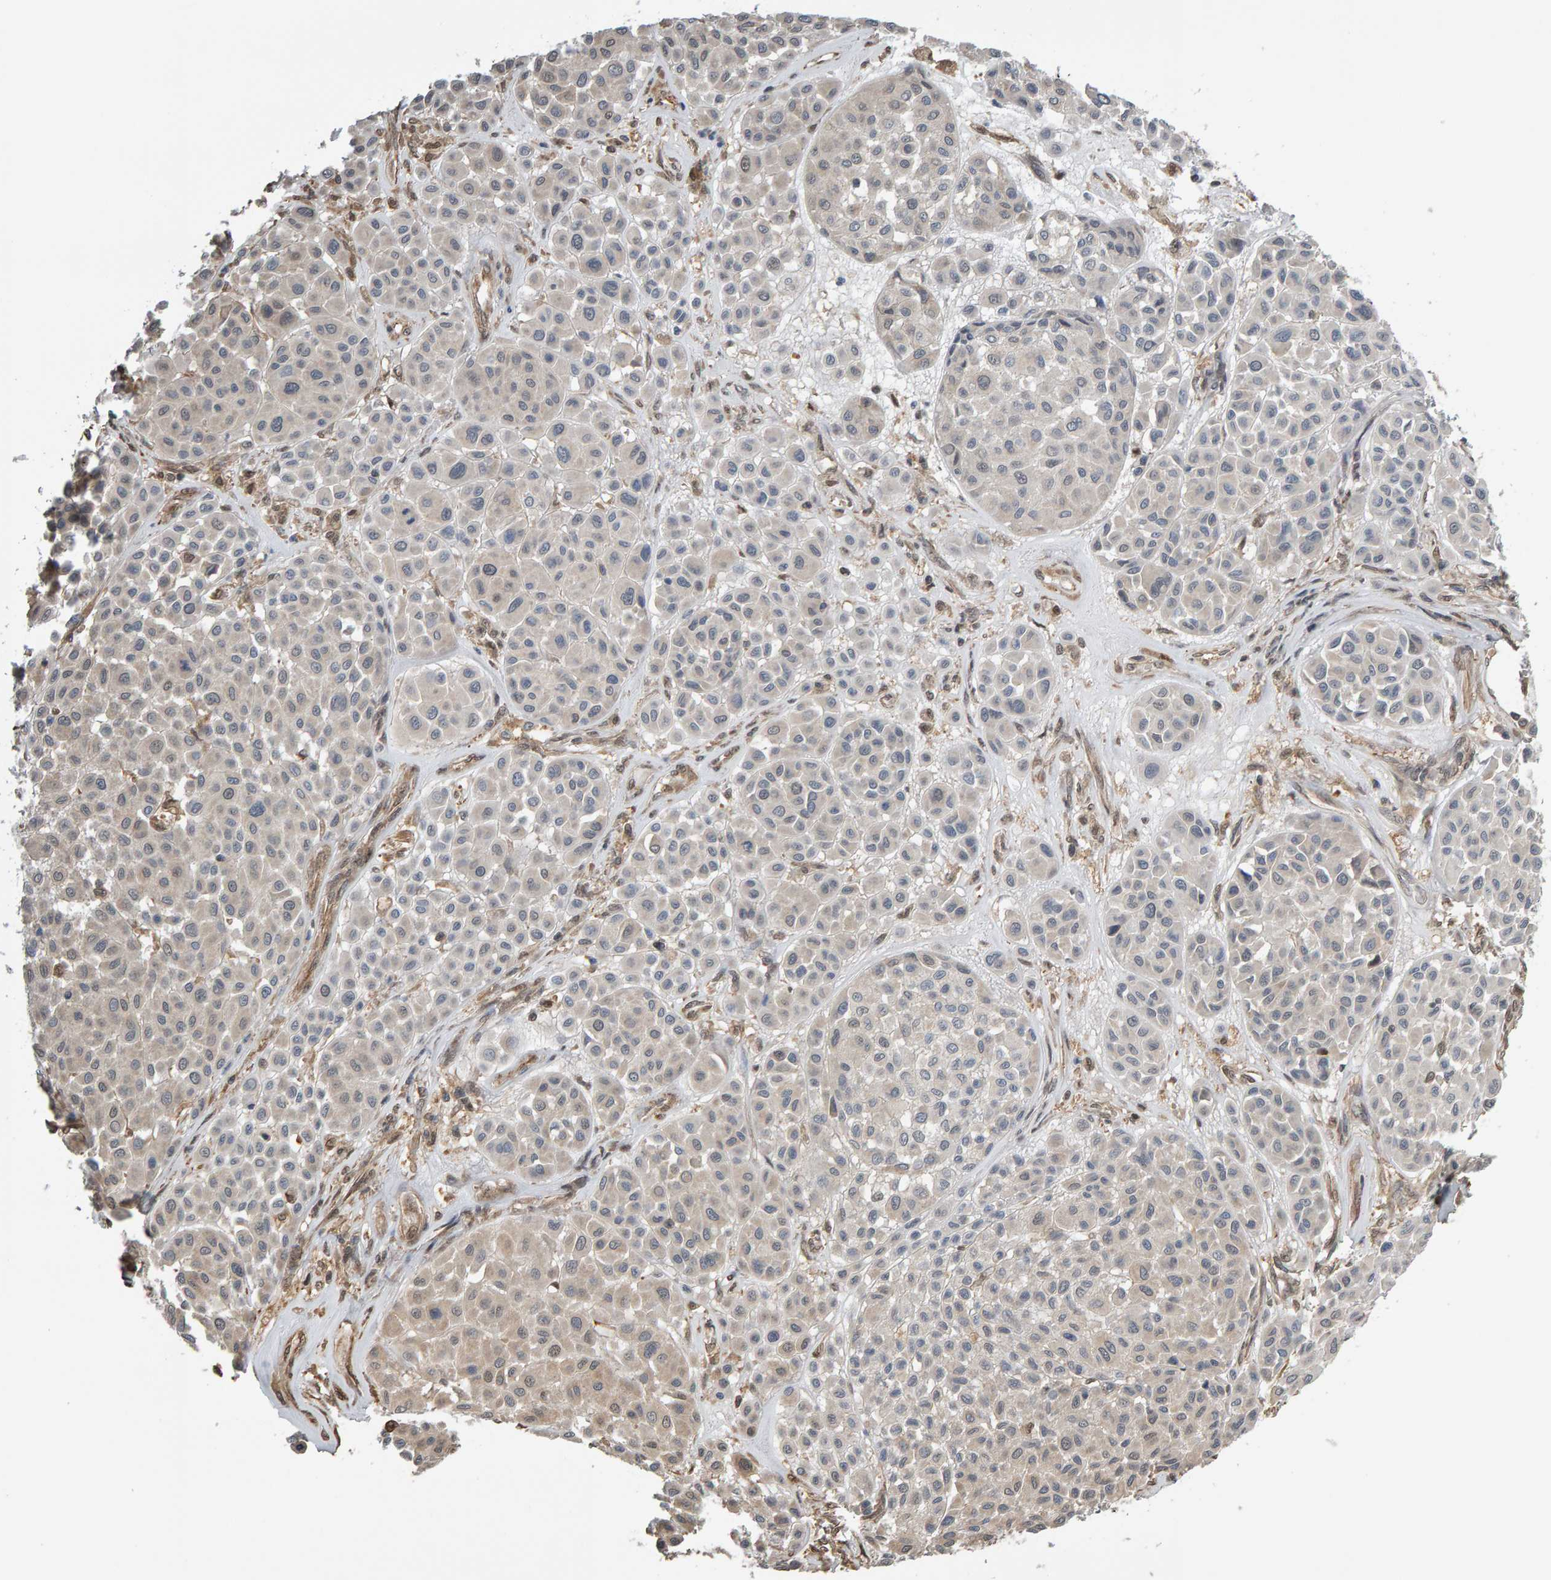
{"staining": {"intensity": "negative", "quantity": "none", "location": "none"}, "tissue": "melanoma", "cell_type": "Tumor cells", "image_type": "cancer", "snomed": [{"axis": "morphology", "description": "Malignant melanoma, Metastatic site"}, {"axis": "topography", "description": "Soft tissue"}], "caption": "Histopathology image shows no protein staining in tumor cells of malignant melanoma (metastatic site) tissue. (Stains: DAB (3,3'-diaminobenzidine) IHC with hematoxylin counter stain, Microscopy: brightfield microscopy at high magnification).", "gene": "COASY", "patient": {"sex": "male", "age": 41}}